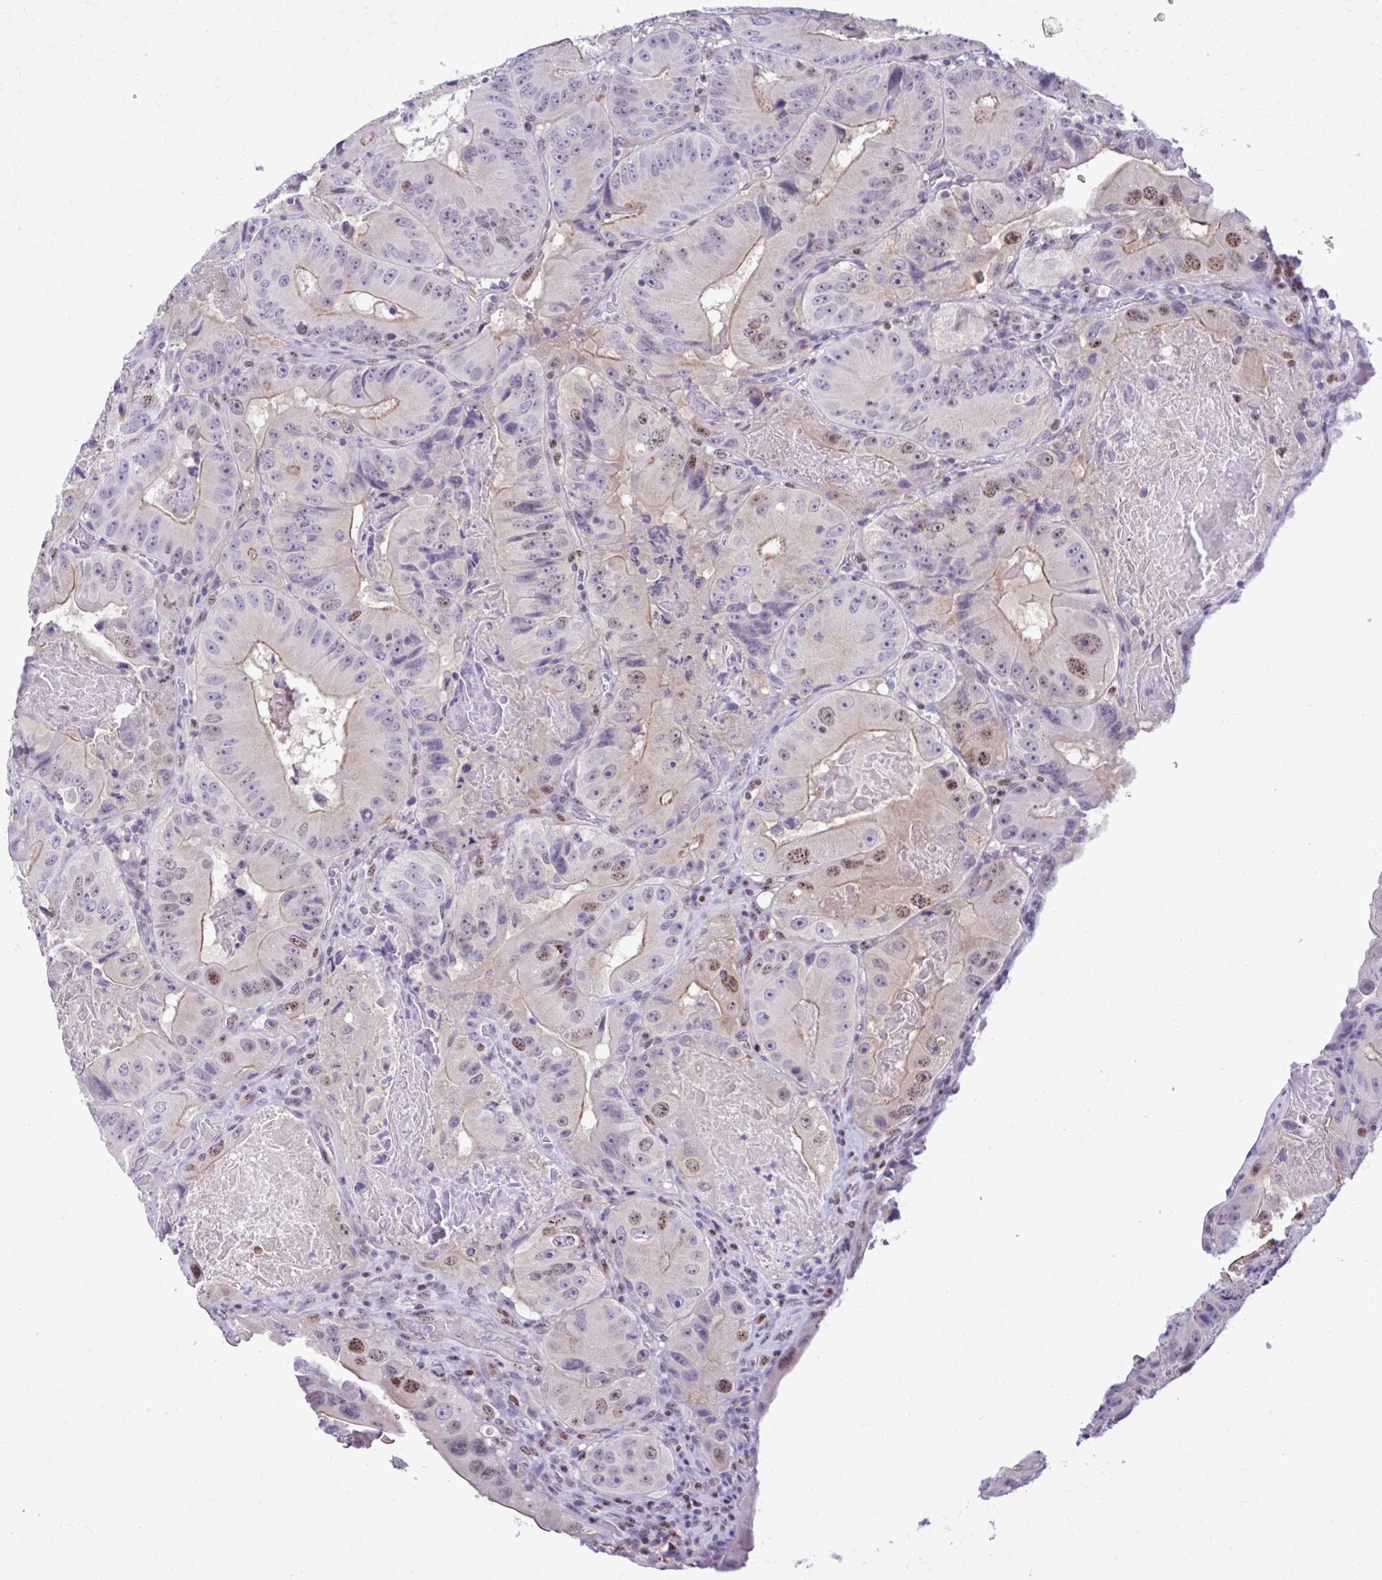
{"staining": {"intensity": "moderate", "quantity": "<25%", "location": "cytoplasmic/membranous,nuclear"}, "tissue": "colorectal cancer", "cell_type": "Tumor cells", "image_type": "cancer", "snomed": [{"axis": "morphology", "description": "Adenocarcinoma, NOS"}, {"axis": "topography", "description": "Colon"}], "caption": "The micrograph exhibits a brown stain indicating the presence of a protein in the cytoplasmic/membranous and nuclear of tumor cells in colorectal cancer (adenocarcinoma).", "gene": "RASL11B", "patient": {"sex": "female", "age": 86}}